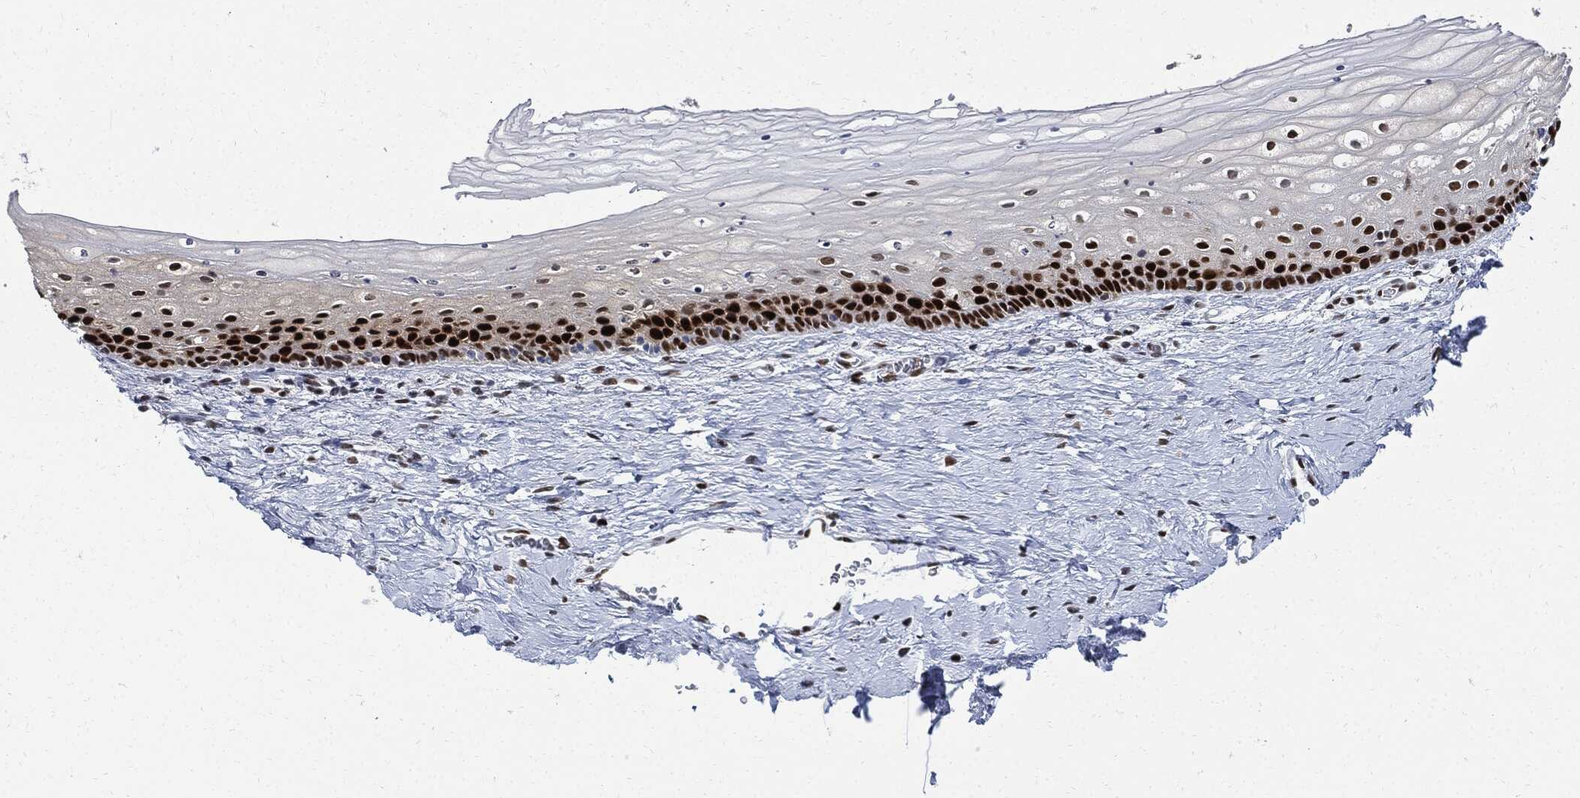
{"staining": {"intensity": "strong", "quantity": ">75%", "location": "nuclear"}, "tissue": "vagina", "cell_type": "Squamous epithelial cells", "image_type": "normal", "snomed": [{"axis": "morphology", "description": "Normal tissue, NOS"}, {"axis": "topography", "description": "Vagina"}], "caption": "This micrograph displays immunohistochemistry (IHC) staining of normal vagina, with high strong nuclear staining in about >75% of squamous epithelial cells.", "gene": "PCNA", "patient": {"sex": "female", "age": 32}}